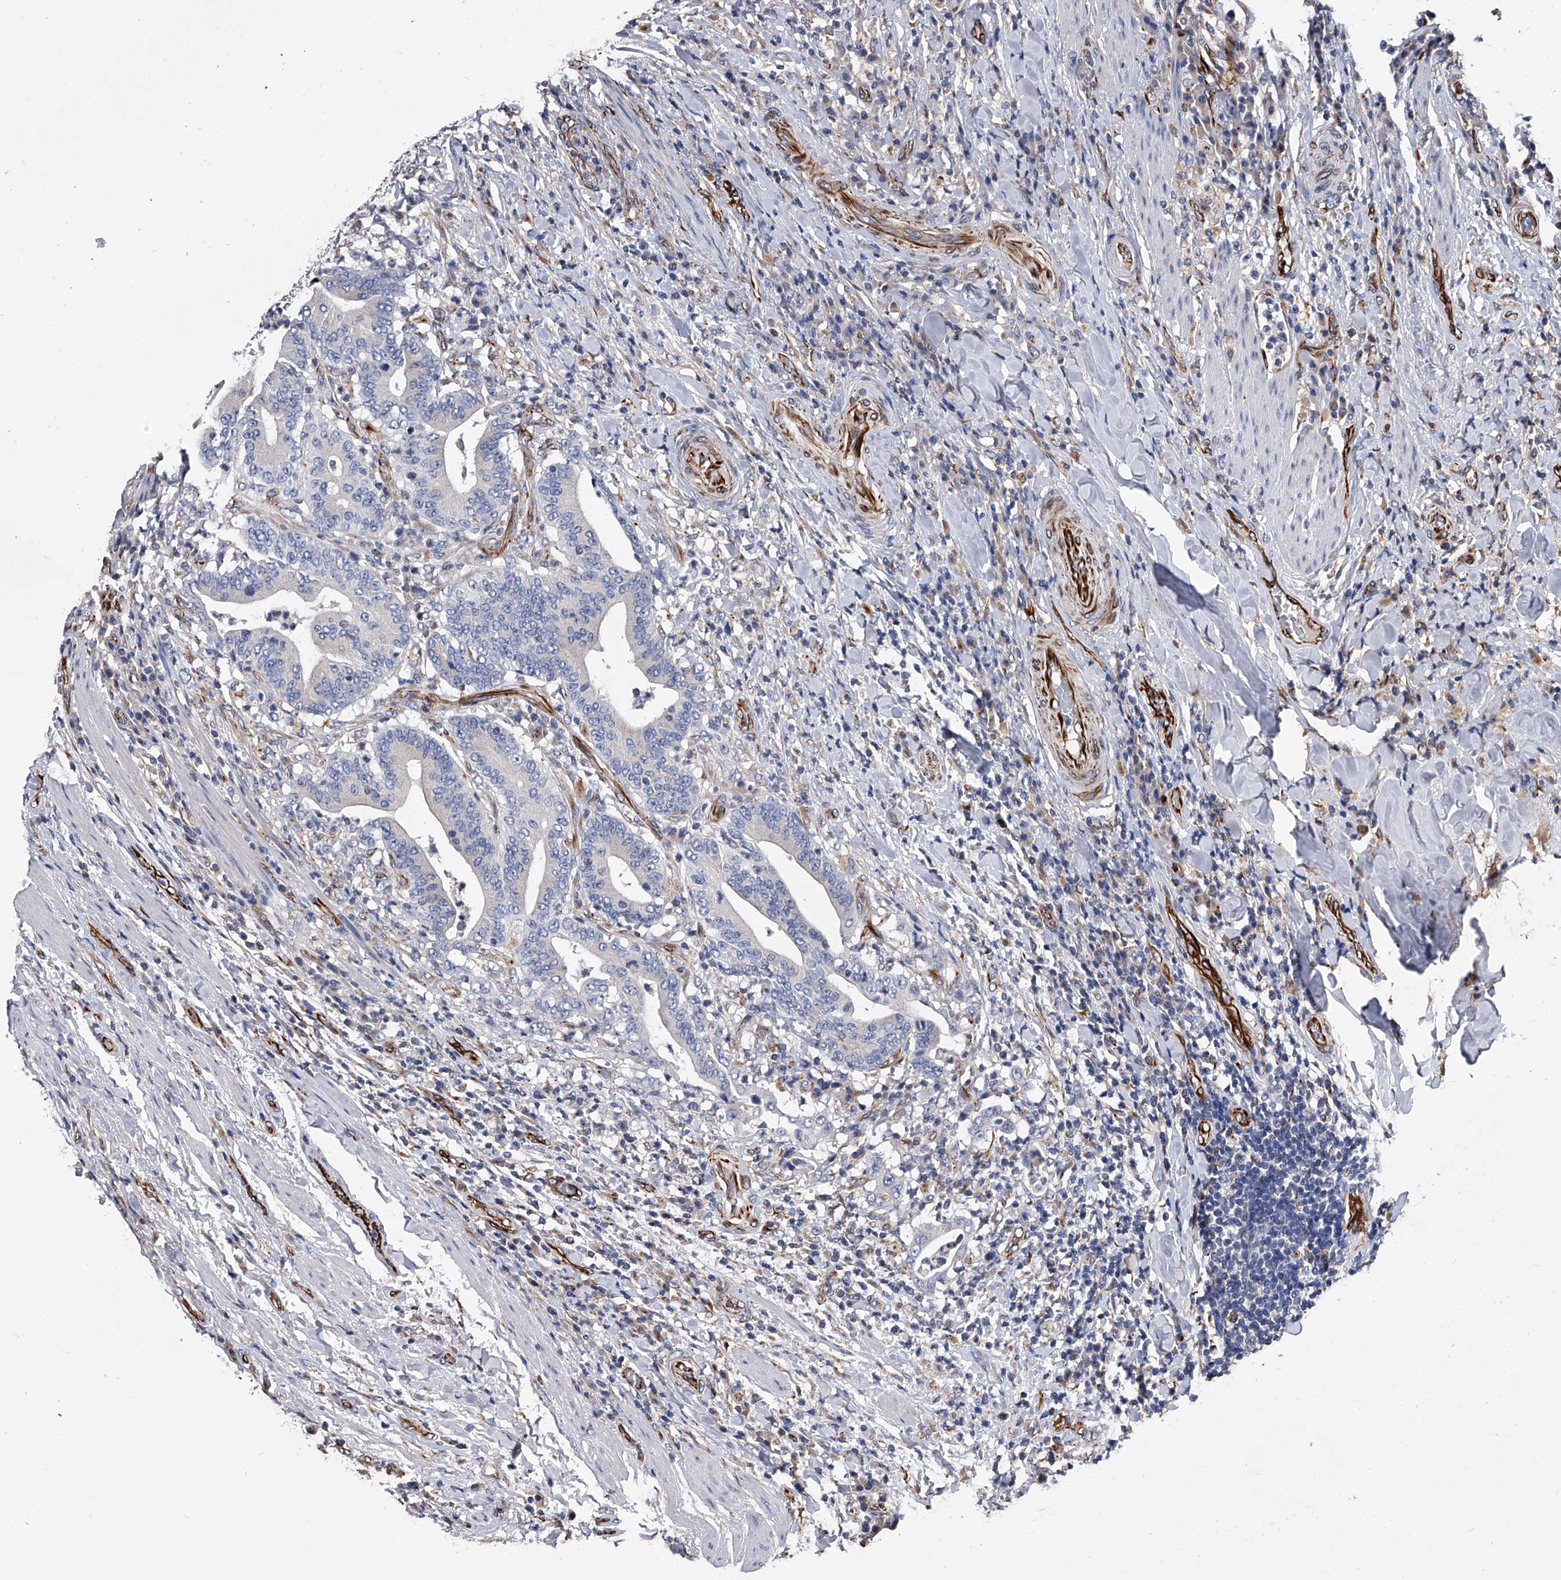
{"staining": {"intensity": "negative", "quantity": "none", "location": "none"}, "tissue": "colorectal cancer", "cell_type": "Tumor cells", "image_type": "cancer", "snomed": [{"axis": "morphology", "description": "Adenocarcinoma, NOS"}, {"axis": "topography", "description": "Colon"}], "caption": "Tumor cells are negative for protein expression in human colorectal adenocarcinoma. (DAB (3,3'-diaminobenzidine) immunohistochemistry (IHC) visualized using brightfield microscopy, high magnification).", "gene": "EFCAB7", "patient": {"sex": "female", "age": 66}}